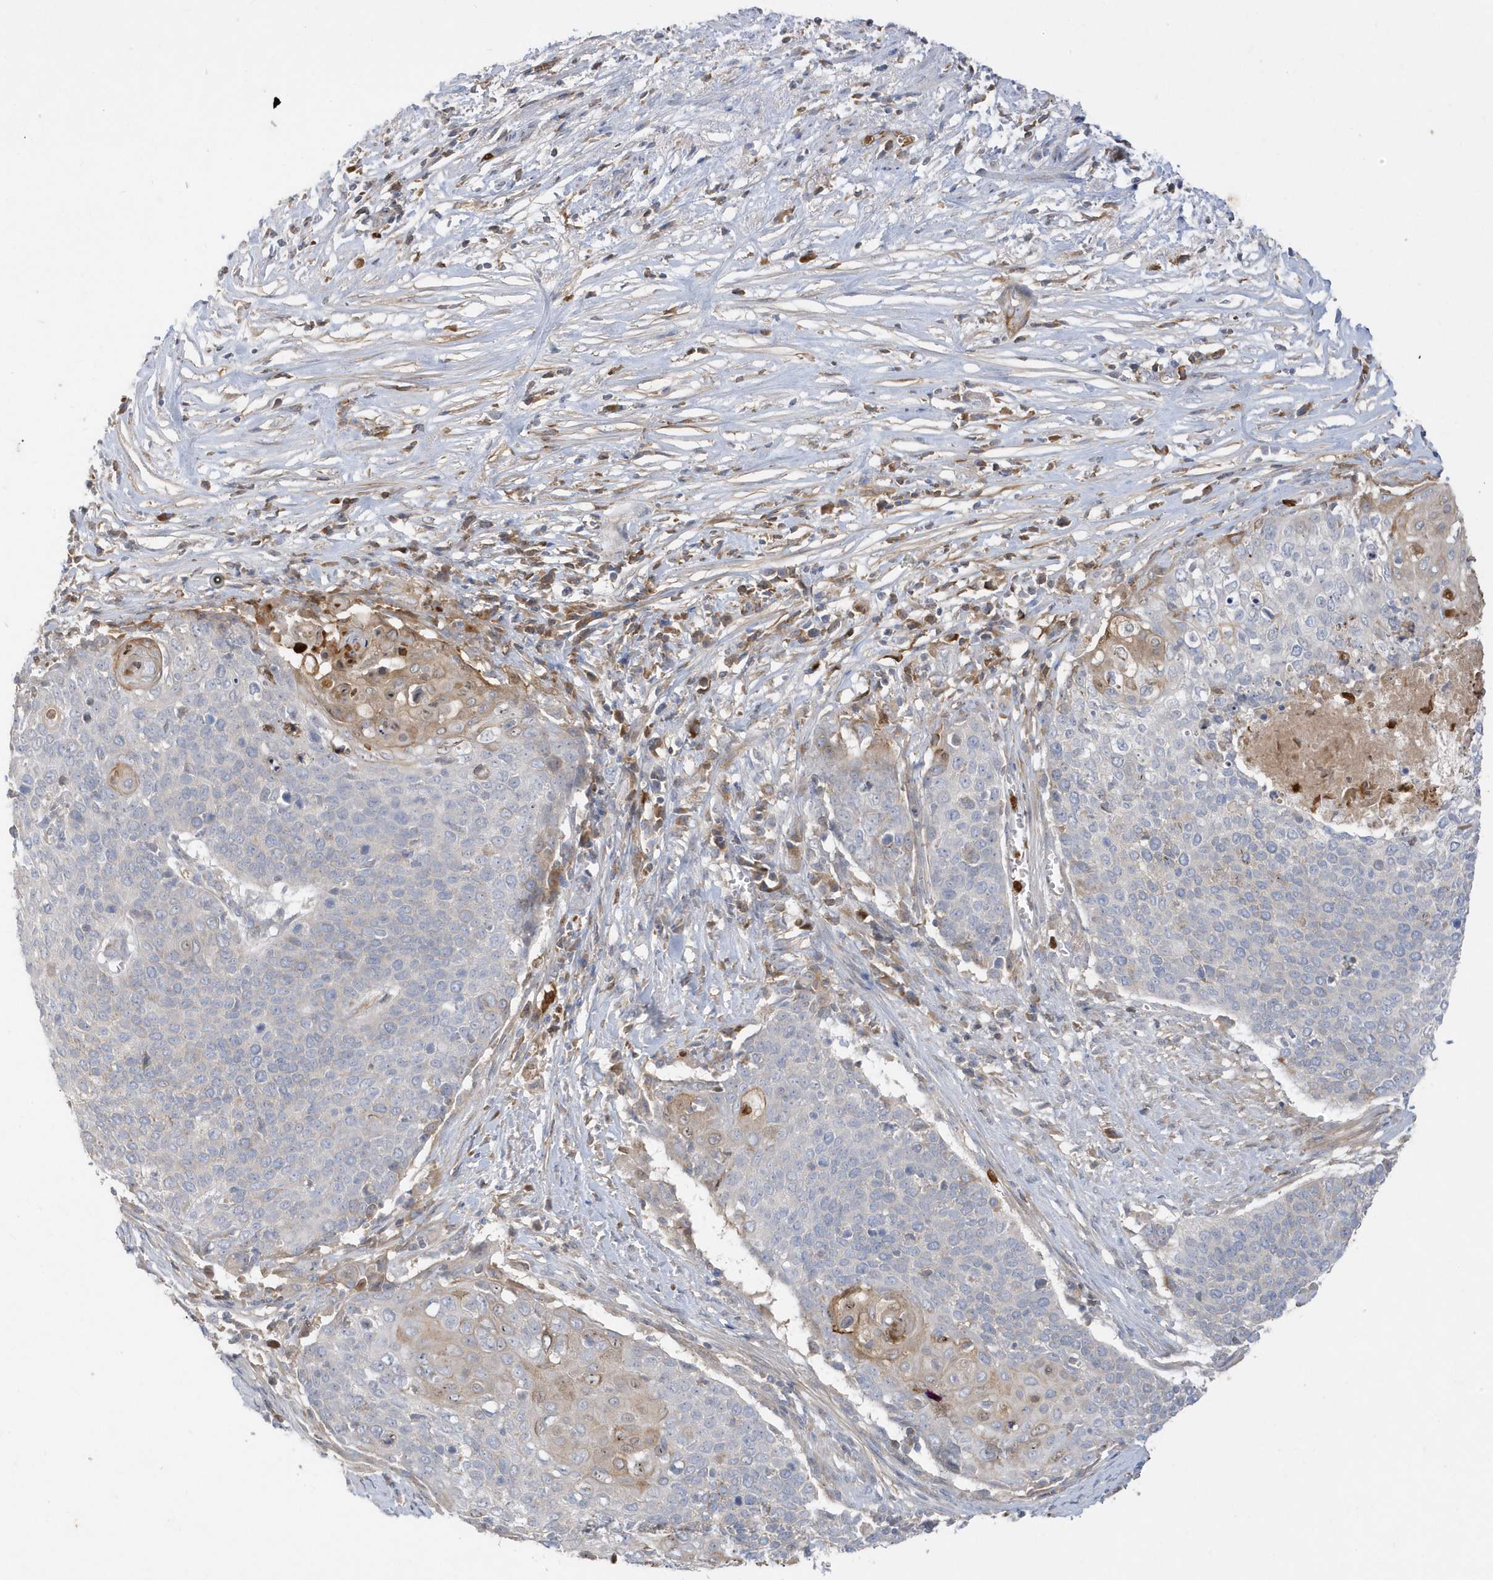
{"staining": {"intensity": "weak", "quantity": "<25%", "location": "cytoplasmic/membranous"}, "tissue": "cervical cancer", "cell_type": "Tumor cells", "image_type": "cancer", "snomed": [{"axis": "morphology", "description": "Squamous cell carcinoma, NOS"}, {"axis": "topography", "description": "Cervix"}], "caption": "Cervical cancer (squamous cell carcinoma) was stained to show a protein in brown. There is no significant expression in tumor cells. The staining was performed using DAB (3,3'-diaminobenzidine) to visualize the protein expression in brown, while the nuclei were stained in blue with hematoxylin (Magnification: 20x).", "gene": "DPP9", "patient": {"sex": "female", "age": 39}}